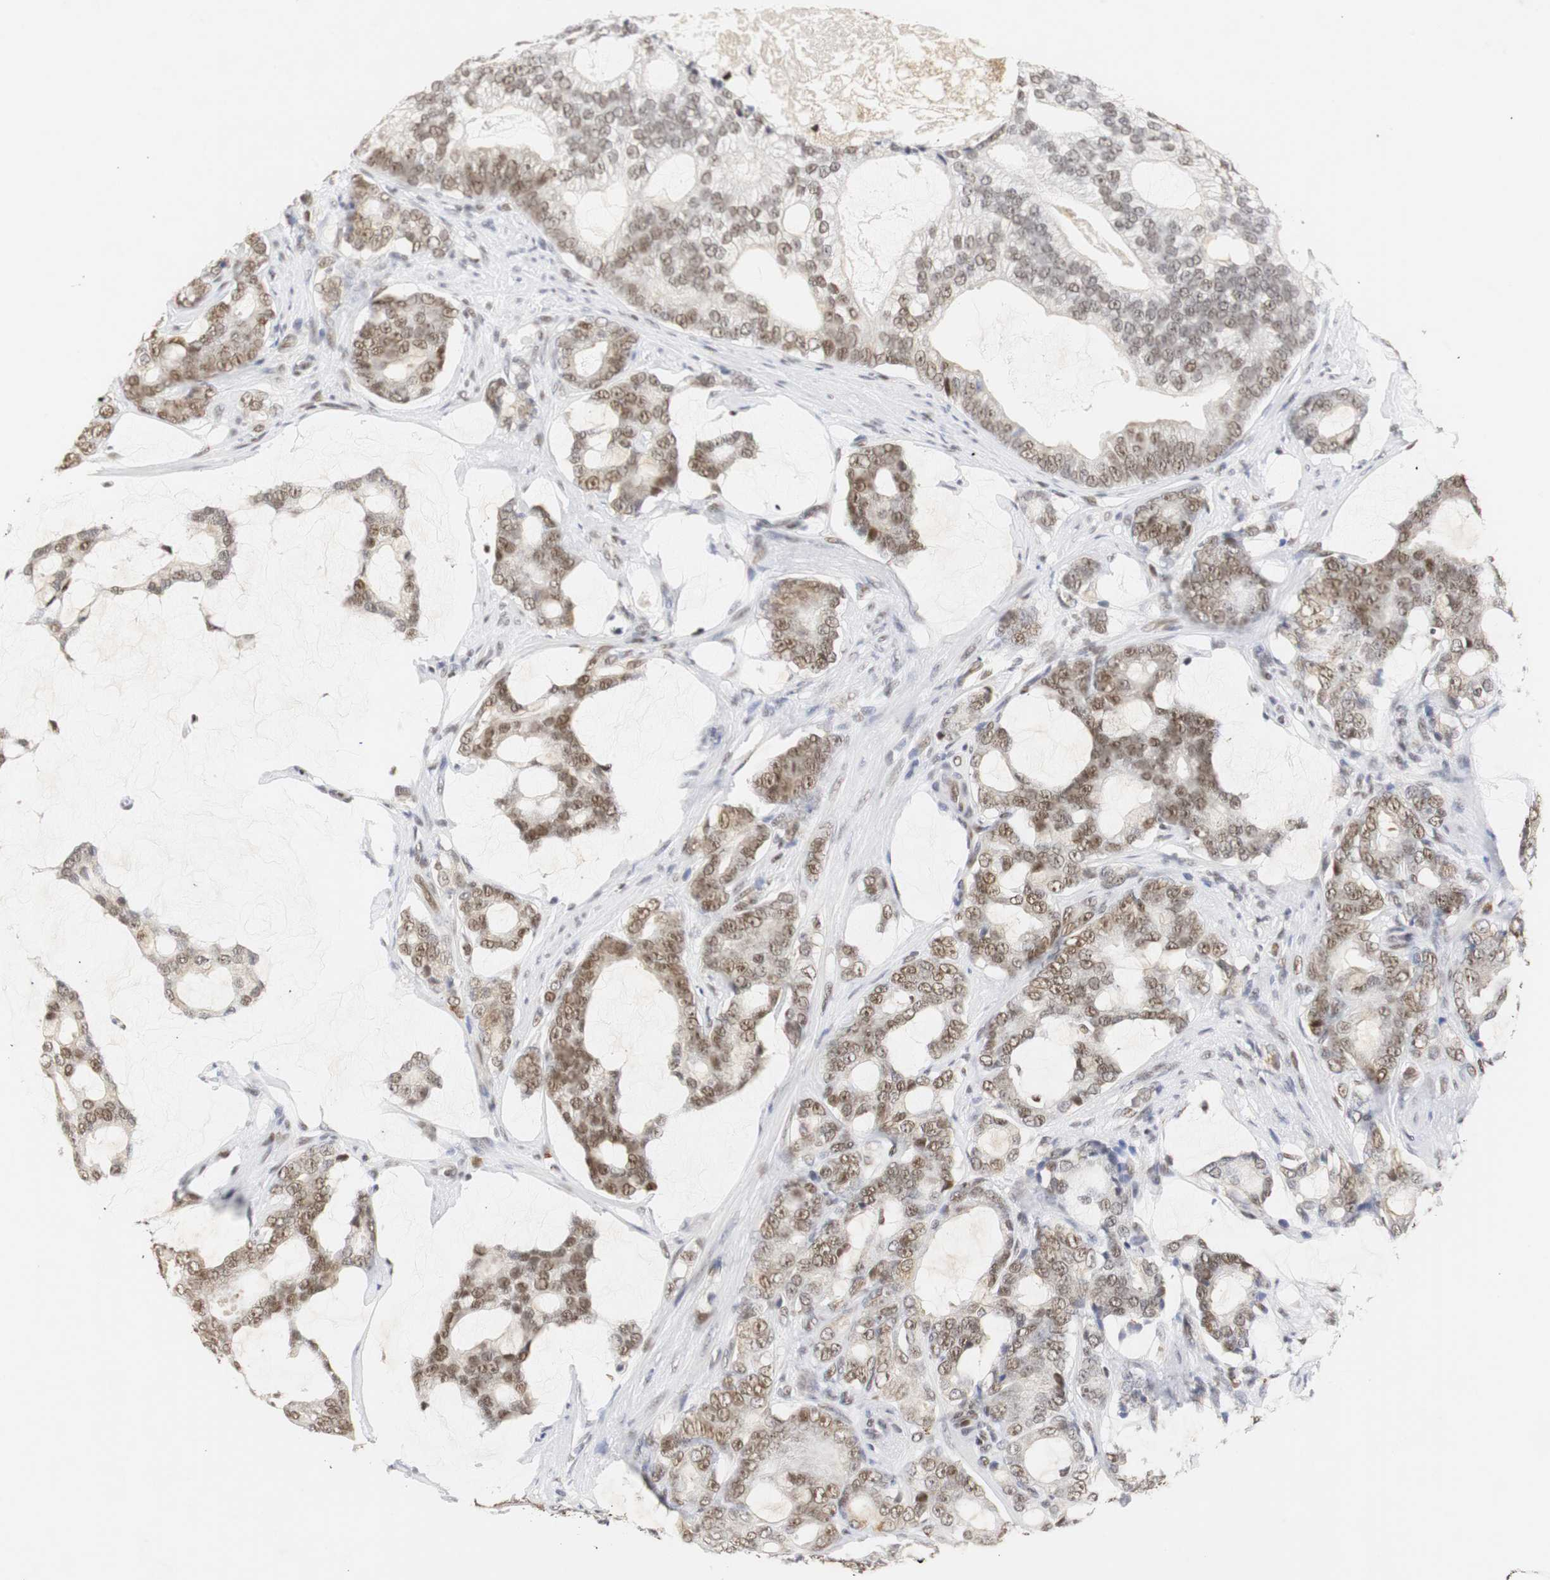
{"staining": {"intensity": "moderate", "quantity": ">75%", "location": "cytoplasmic/membranous,nuclear"}, "tissue": "prostate cancer", "cell_type": "Tumor cells", "image_type": "cancer", "snomed": [{"axis": "morphology", "description": "Adenocarcinoma, Low grade"}, {"axis": "topography", "description": "Prostate"}], "caption": "This is an image of immunohistochemistry staining of prostate cancer, which shows moderate expression in the cytoplasmic/membranous and nuclear of tumor cells.", "gene": "ZFC3H1", "patient": {"sex": "male", "age": 58}}